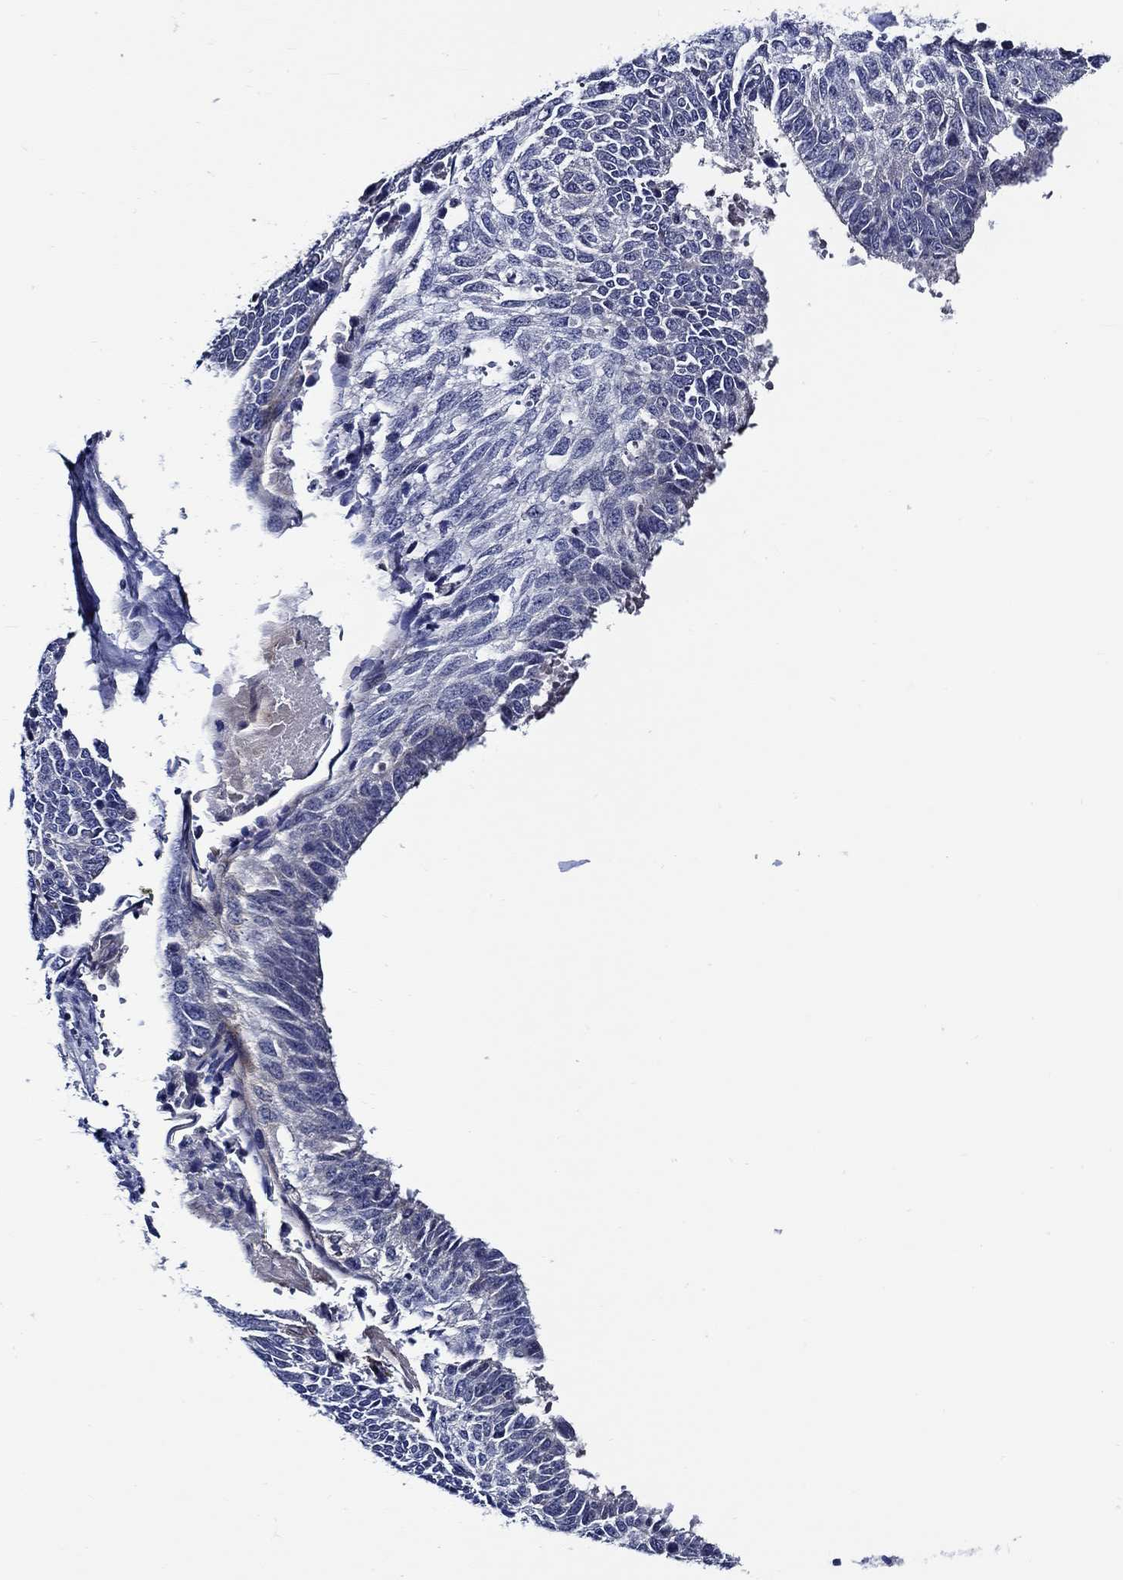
{"staining": {"intensity": "negative", "quantity": "none", "location": "none"}, "tissue": "lung cancer", "cell_type": "Tumor cells", "image_type": "cancer", "snomed": [{"axis": "morphology", "description": "Squamous cell carcinoma, NOS"}, {"axis": "topography", "description": "Lung"}], "caption": "The micrograph displays no significant expression in tumor cells of lung squamous cell carcinoma.", "gene": "ALOX12", "patient": {"sex": "male", "age": 73}}